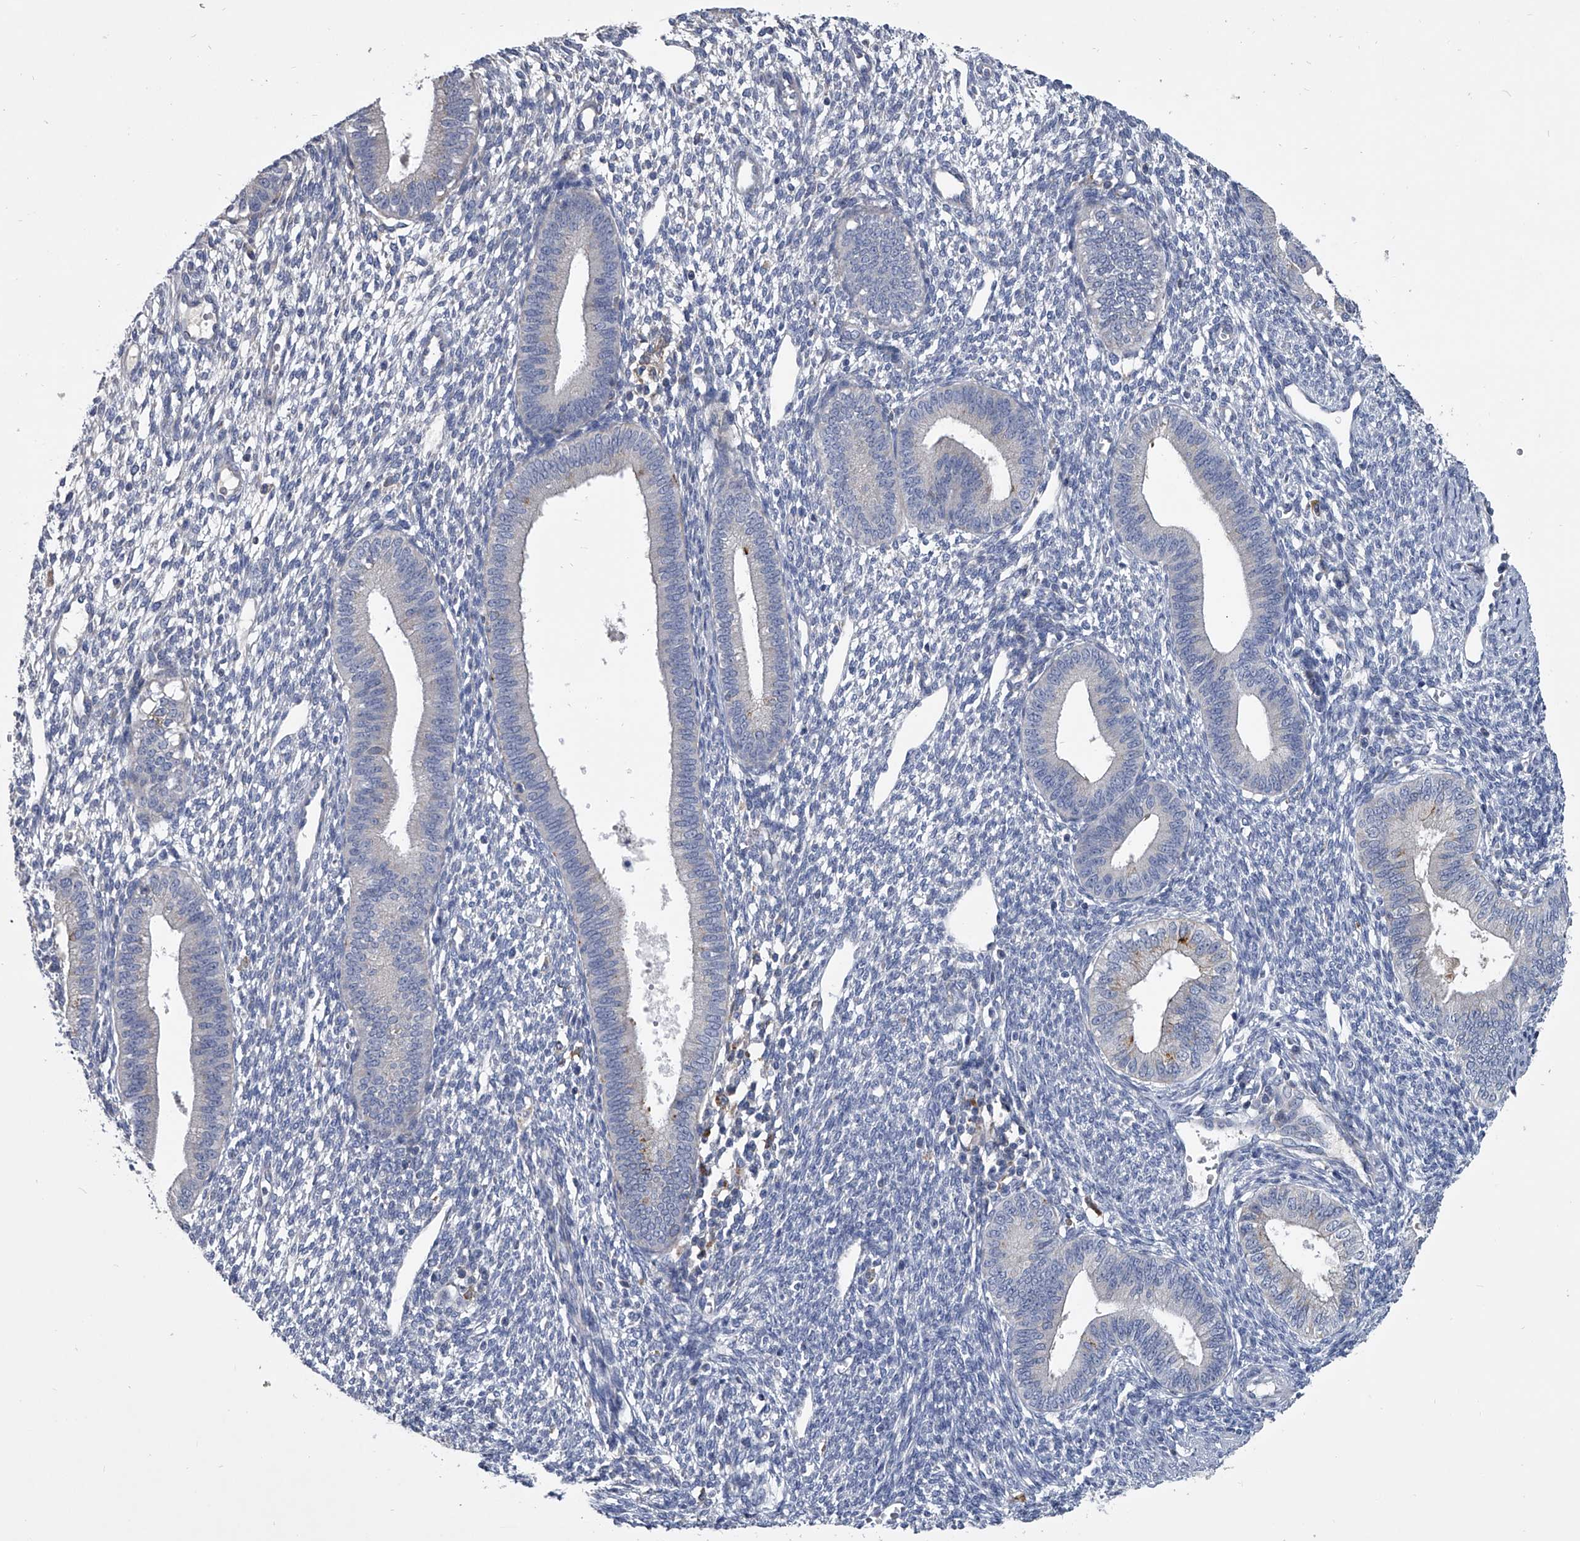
{"staining": {"intensity": "negative", "quantity": "none", "location": "none"}, "tissue": "endometrium", "cell_type": "Cells in endometrial stroma", "image_type": "normal", "snomed": [{"axis": "morphology", "description": "Normal tissue, NOS"}, {"axis": "topography", "description": "Endometrium"}], "caption": "IHC photomicrograph of benign endometrium: endometrium stained with DAB (3,3'-diaminobenzidine) shows no significant protein staining in cells in endometrial stroma. (Immunohistochemistry, brightfield microscopy, high magnification).", "gene": "SPP1", "patient": {"sex": "female", "age": 46}}